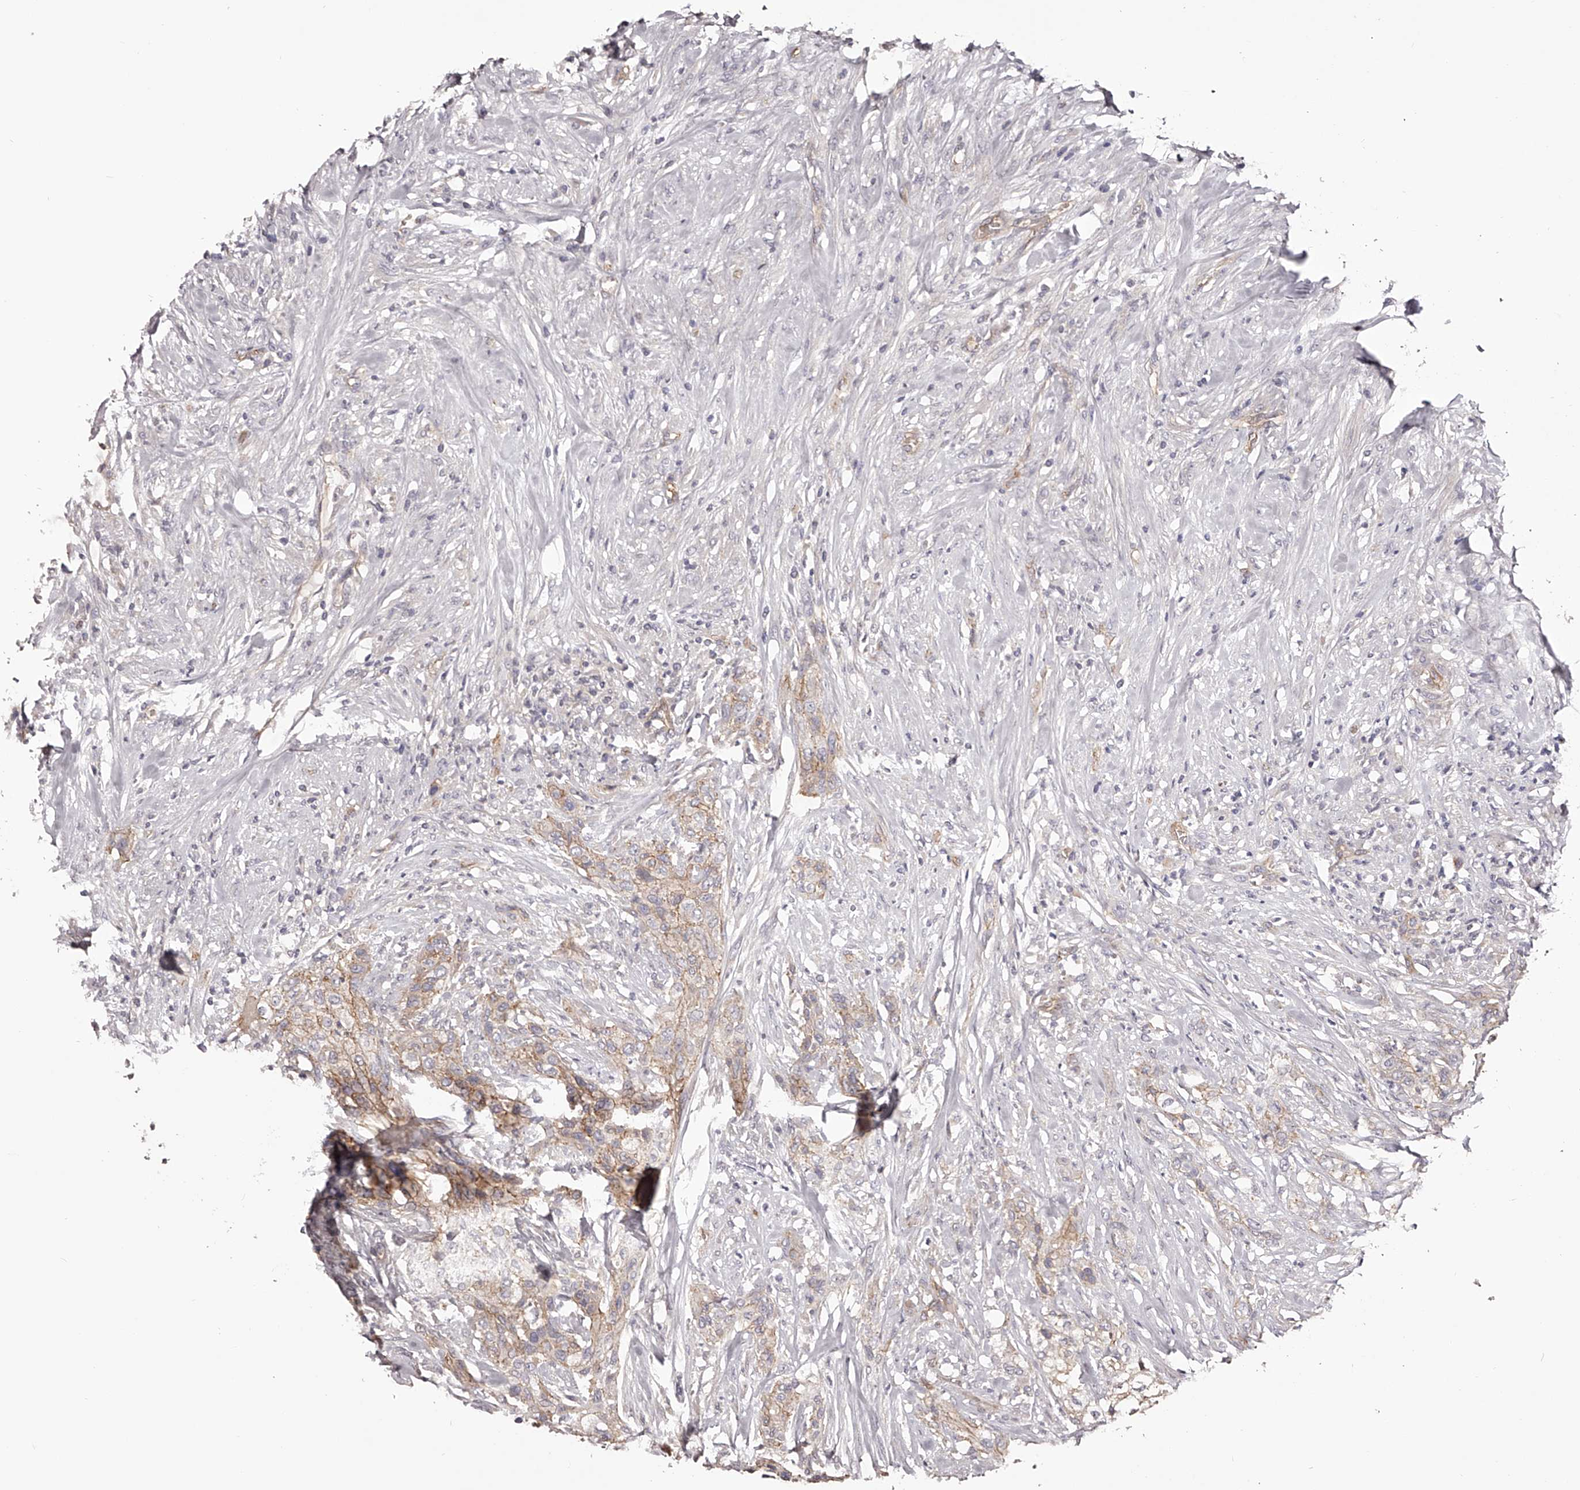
{"staining": {"intensity": "weak", "quantity": ">75%", "location": "cytoplasmic/membranous"}, "tissue": "urothelial cancer", "cell_type": "Tumor cells", "image_type": "cancer", "snomed": [{"axis": "morphology", "description": "Urothelial carcinoma, High grade"}, {"axis": "topography", "description": "Urinary bladder"}], "caption": "The immunohistochemical stain highlights weak cytoplasmic/membranous staining in tumor cells of urothelial cancer tissue.", "gene": "LTV1", "patient": {"sex": "male", "age": 35}}